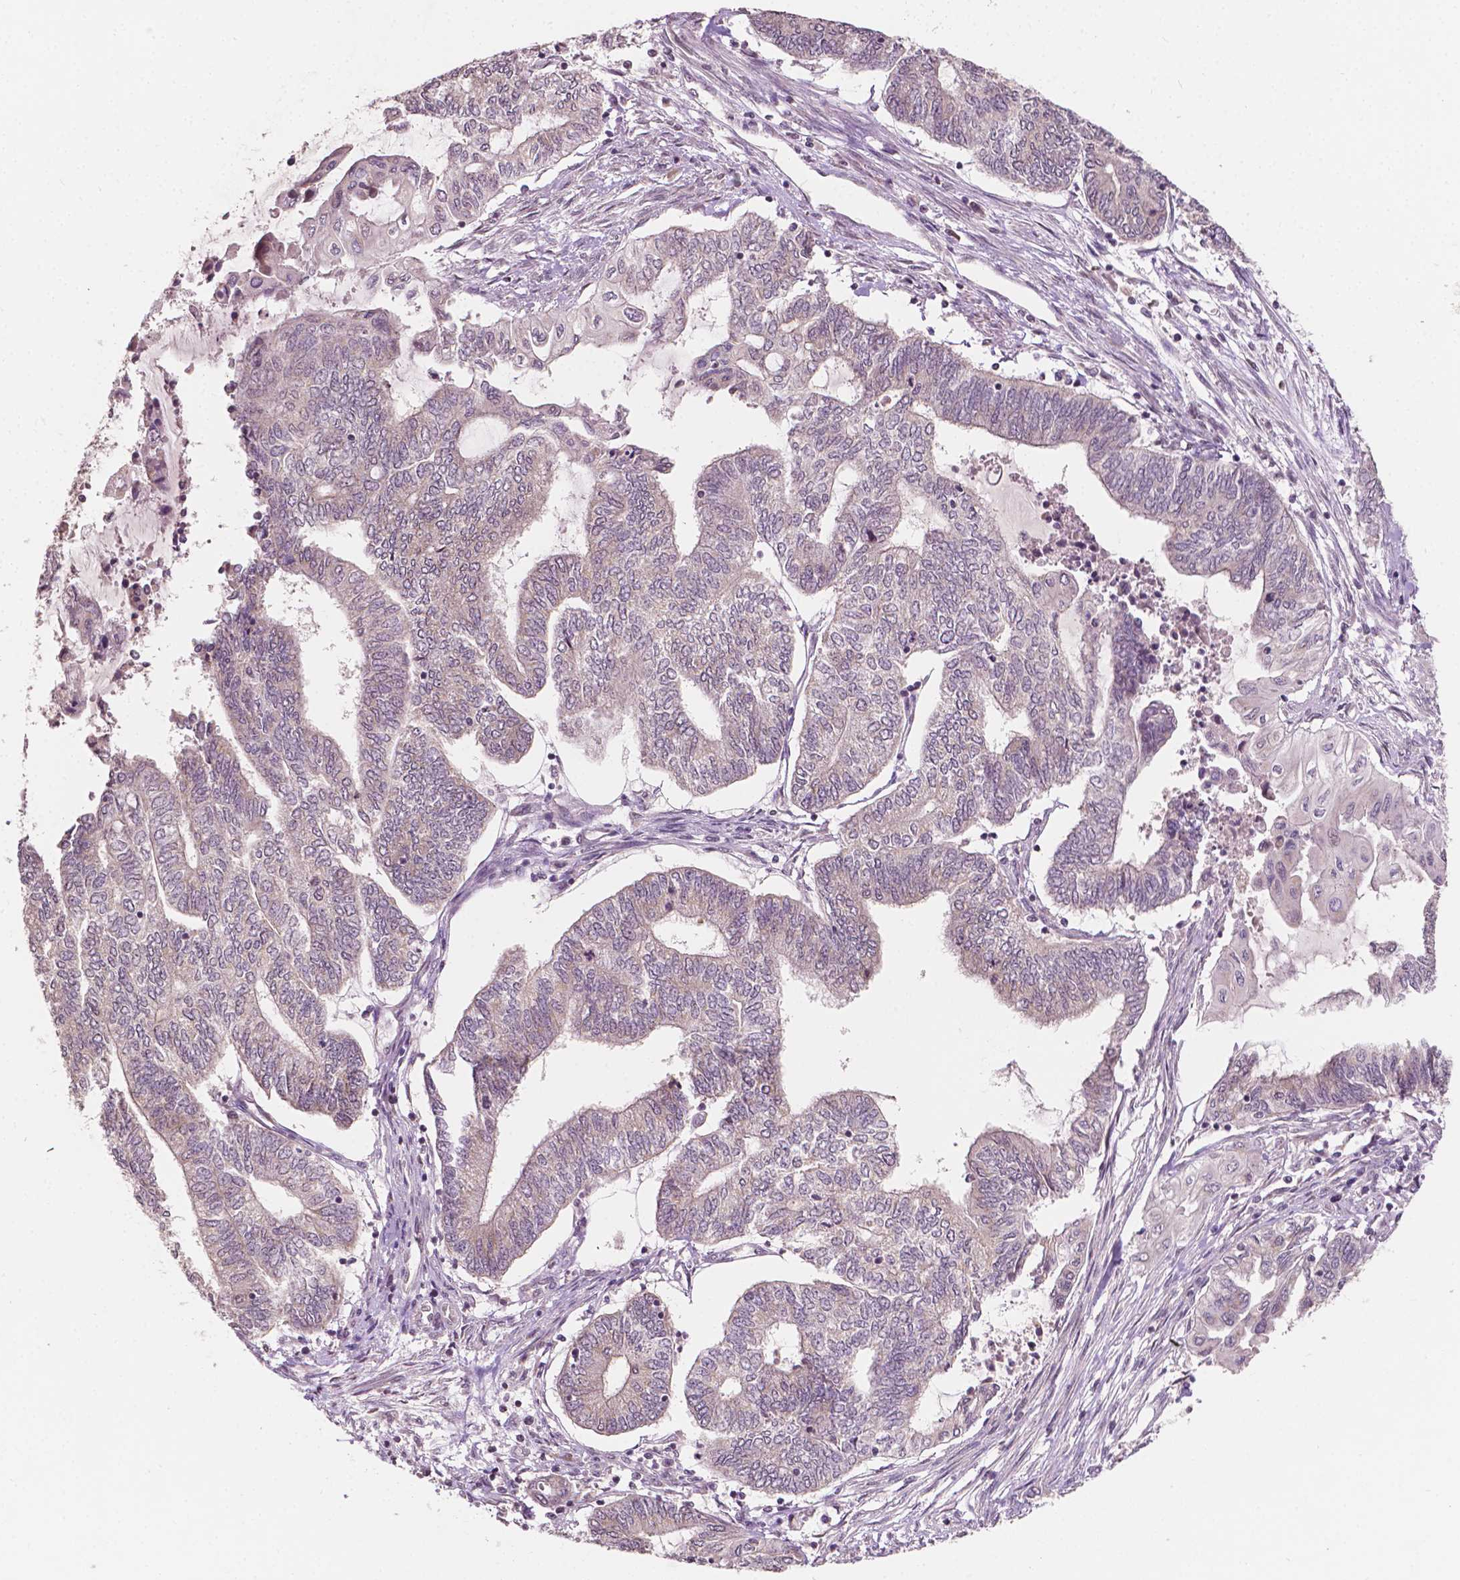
{"staining": {"intensity": "negative", "quantity": "none", "location": "none"}, "tissue": "endometrial cancer", "cell_type": "Tumor cells", "image_type": "cancer", "snomed": [{"axis": "morphology", "description": "Adenocarcinoma, NOS"}, {"axis": "topography", "description": "Uterus"}, {"axis": "topography", "description": "Endometrium"}], "caption": "Endometrial cancer was stained to show a protein in brown. There is no significant expression in tumor cells. (Stains: DAB immunohistochemistry with hematoxylin counter stain, Microscopy: brightfield microscopy at high magnification).", "gene": "NOS1AP", "patient": {"sex": "female", "age": 70}}